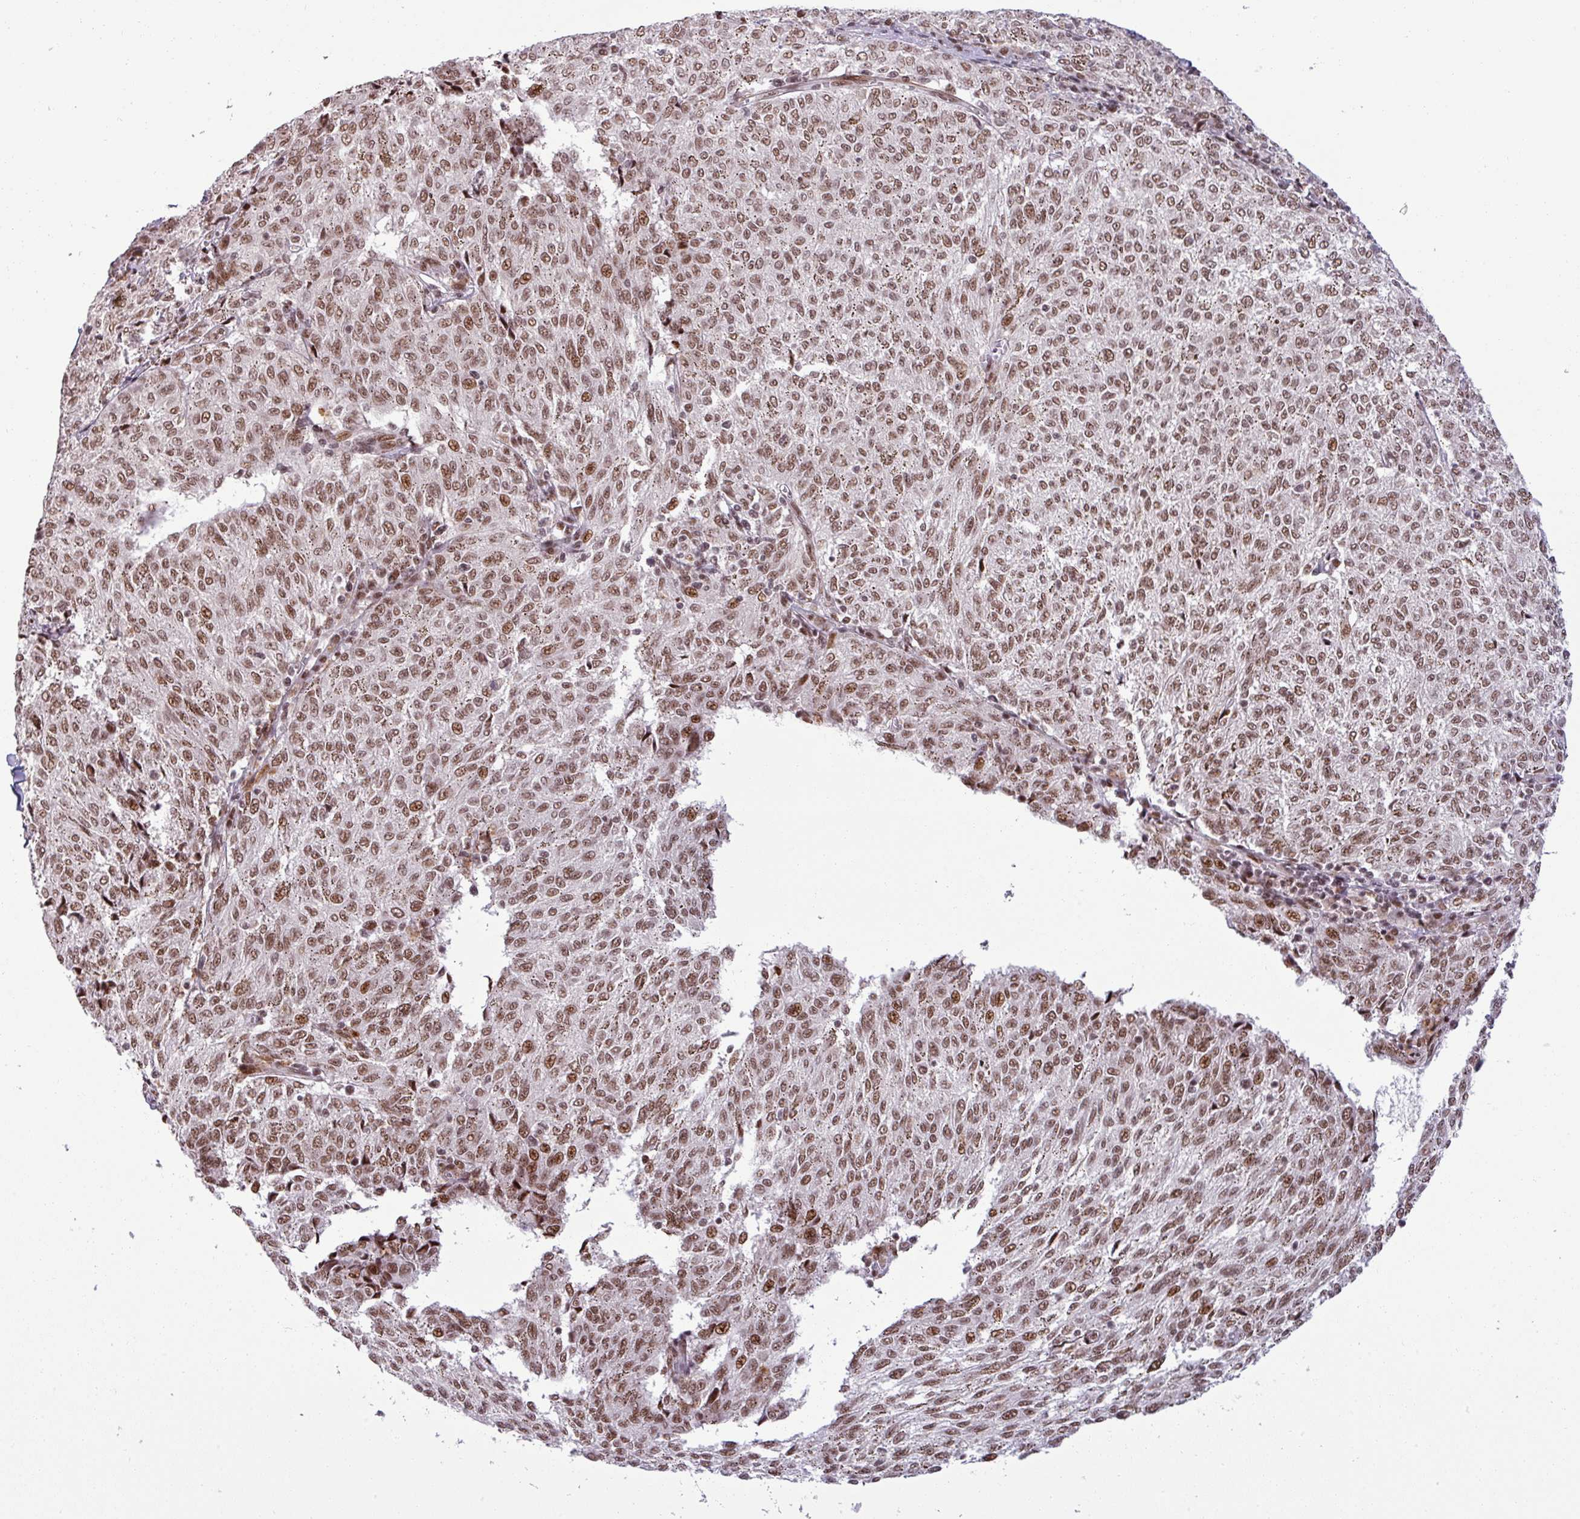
{"staining": {"intensity": "moderate", "quantity": ">75%", "location": "nuclear"}, "tissue": "melanoma", "cell_type": "Tumor cells", "image_type": "cancer", "snomed": [{"axis": "morphology", "description": "Malignant melanoma, NOS"}, {"axis": "topography", "description": "Skin"}], "caption": "Immunohistochemical staining of human melanoma demonstrates medium levels of moderate nuclear protein expression in about >75% of tumor cells. (Brightfield microscopy of DAB IHC at high magnification).", "gene": "PTPN20", "patient": {"sex": "female", "age": 72}}